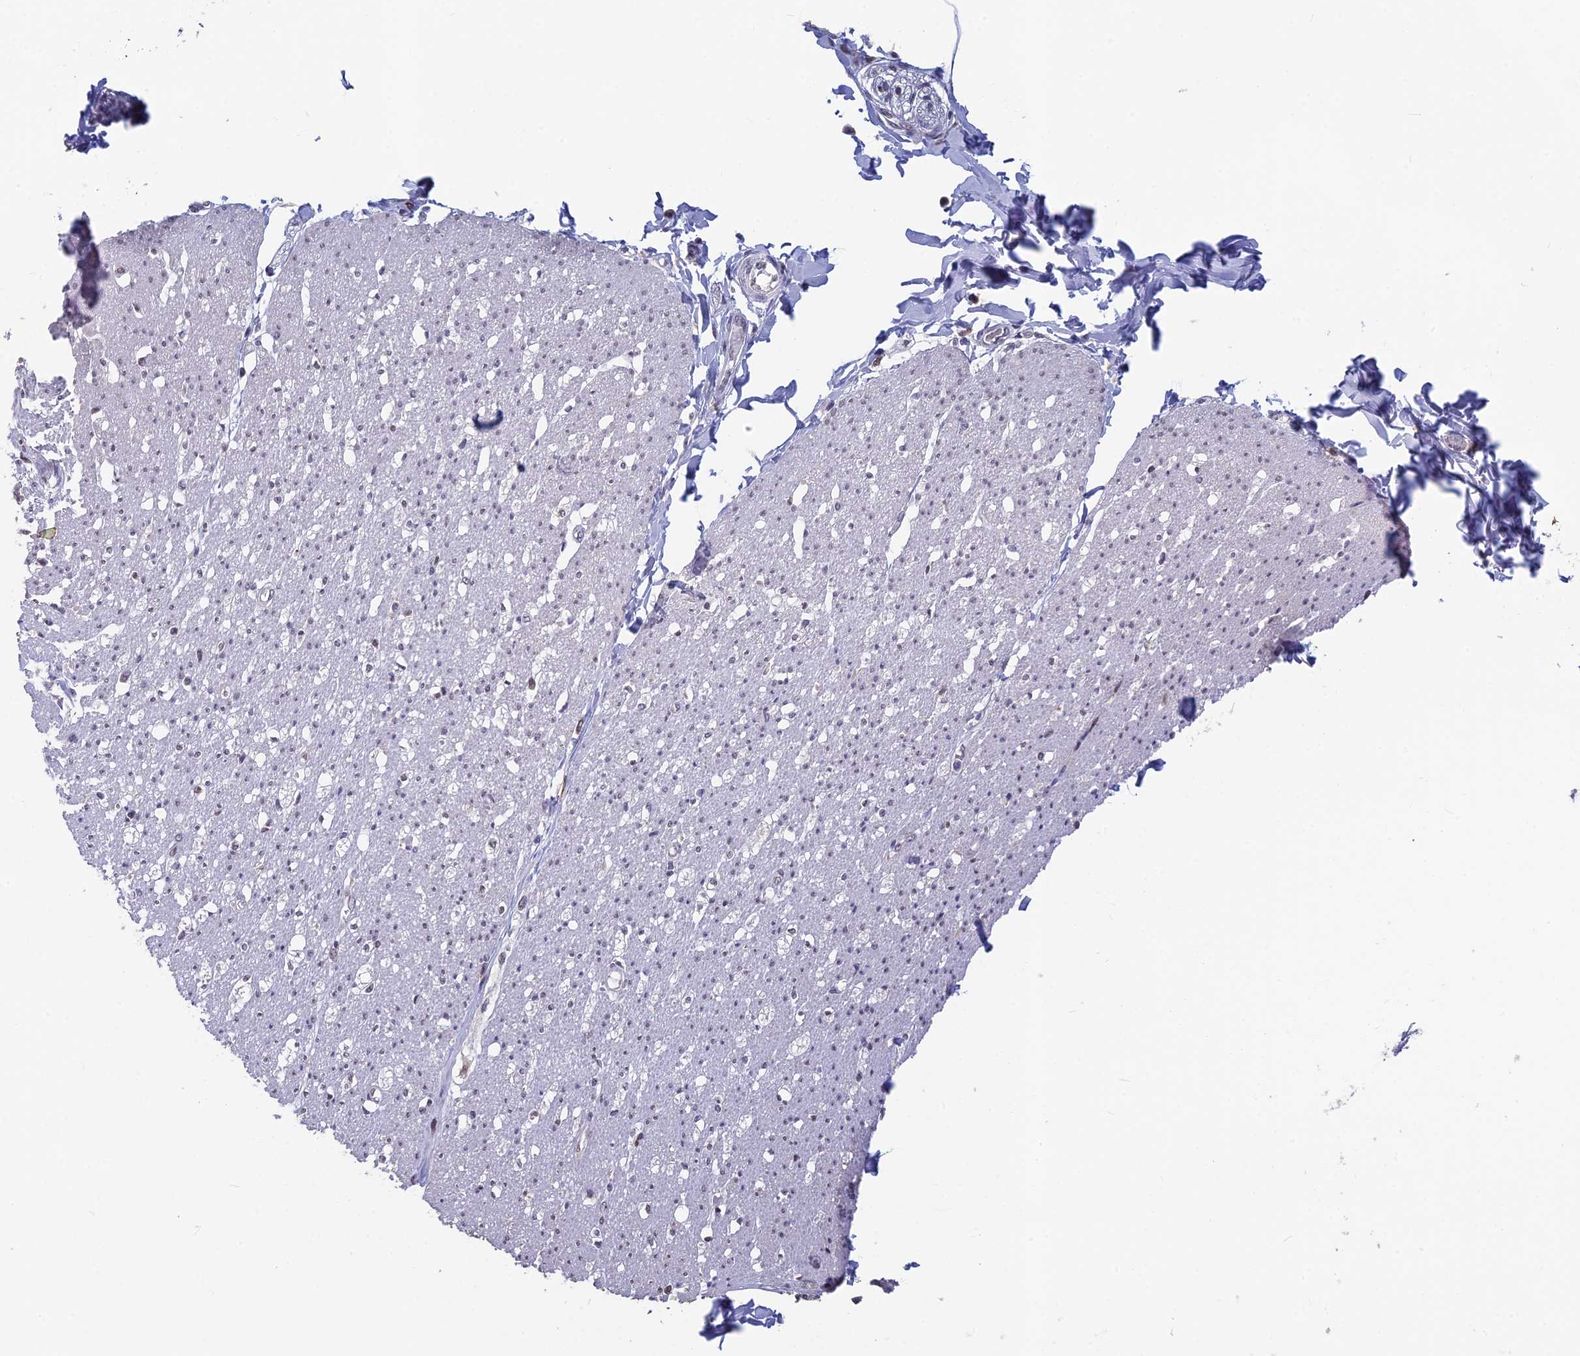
{"staining": {"intensity": "negative", "quantity": "none", "location": "none"}, "tissue": "smooth muscle", "cell_type": "Smooth muscle cells", "image_type": "normal", "snomed": [{"axis": "morphology", "description": "Normal tissue, NOS"}, {"axis": "morphology", "description": "Adenocarcinoma, NOS"}, {"axis": "topography", "description": "Colon"}, {"axis": "topography", "description": "Peripheral nerve tissue"}], "caption": "A high-resolution image shows IHC staining of benign smooth muscle, which displays no significant expression in smooth muscle cells. The staining was performed using DAB to visualize the protein expression in brown, while the nuclei were stained in blue with hematoxylin (Magnification: 20x).", "gene": "MT", "patient": {"sex": "male", "age": 14}}